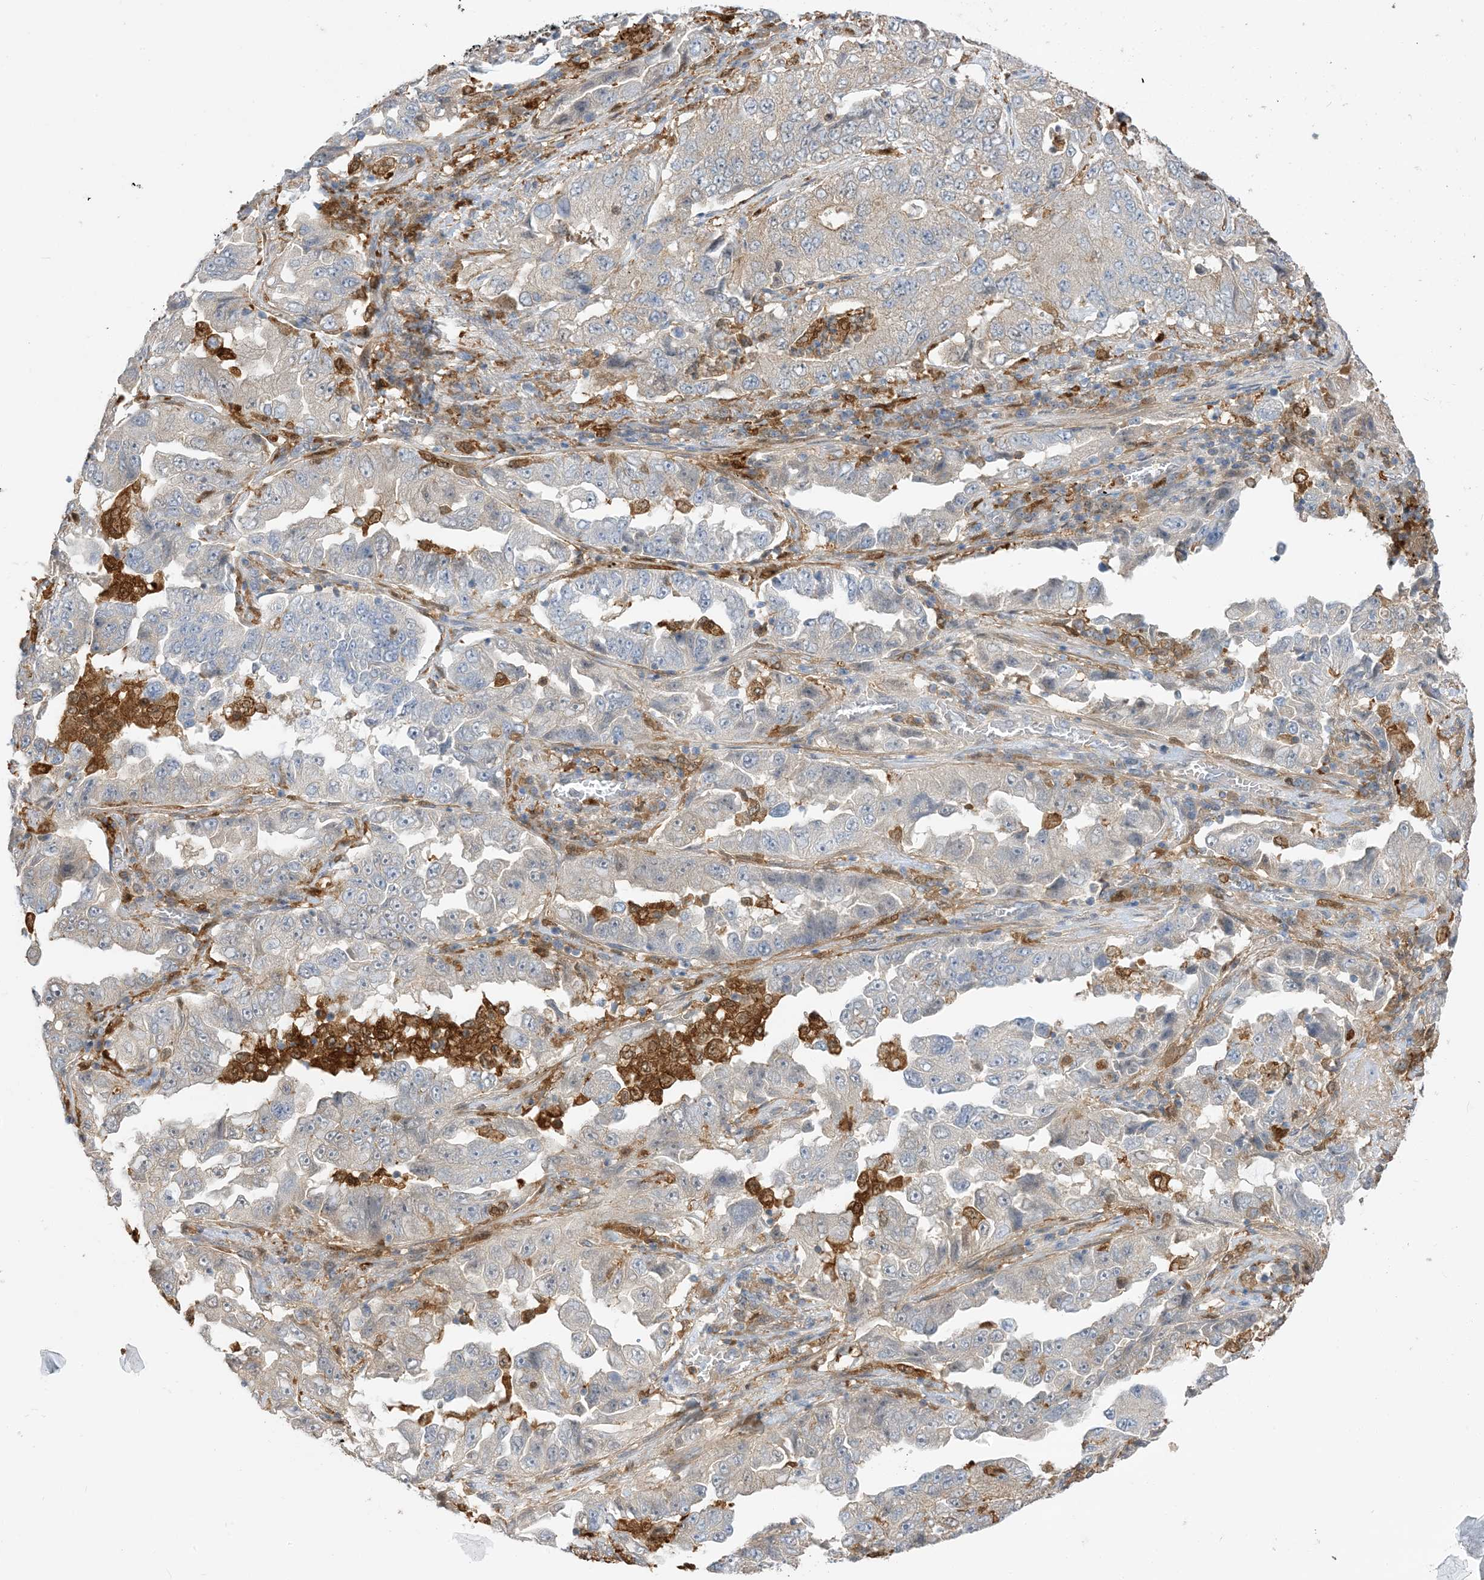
{"staining": {"intensity": "negative", "quantity": "none", "location": "none"}, "tissue": "lung cancer", "cell_type": "Tumor cells", "image_type": "cancer", "snomed": [{"axis": "morphology", "description": "Adenocarcinoma, NOS"}, {"axis": "topography", "description": "Lung"}], "caption": "A high-resolution histopathology image shows IHC staining of adenocarcinoma (lung), which shows no significant positivity in tumor cells. Brightfield microscopy of IHC stained with DAB (3,3'-diaminobenzidine) (brown) and hematoxylin (blue), captured at high magnification.", "gene": "NAGK", "patient": {"sex": "female", "age": 51}}